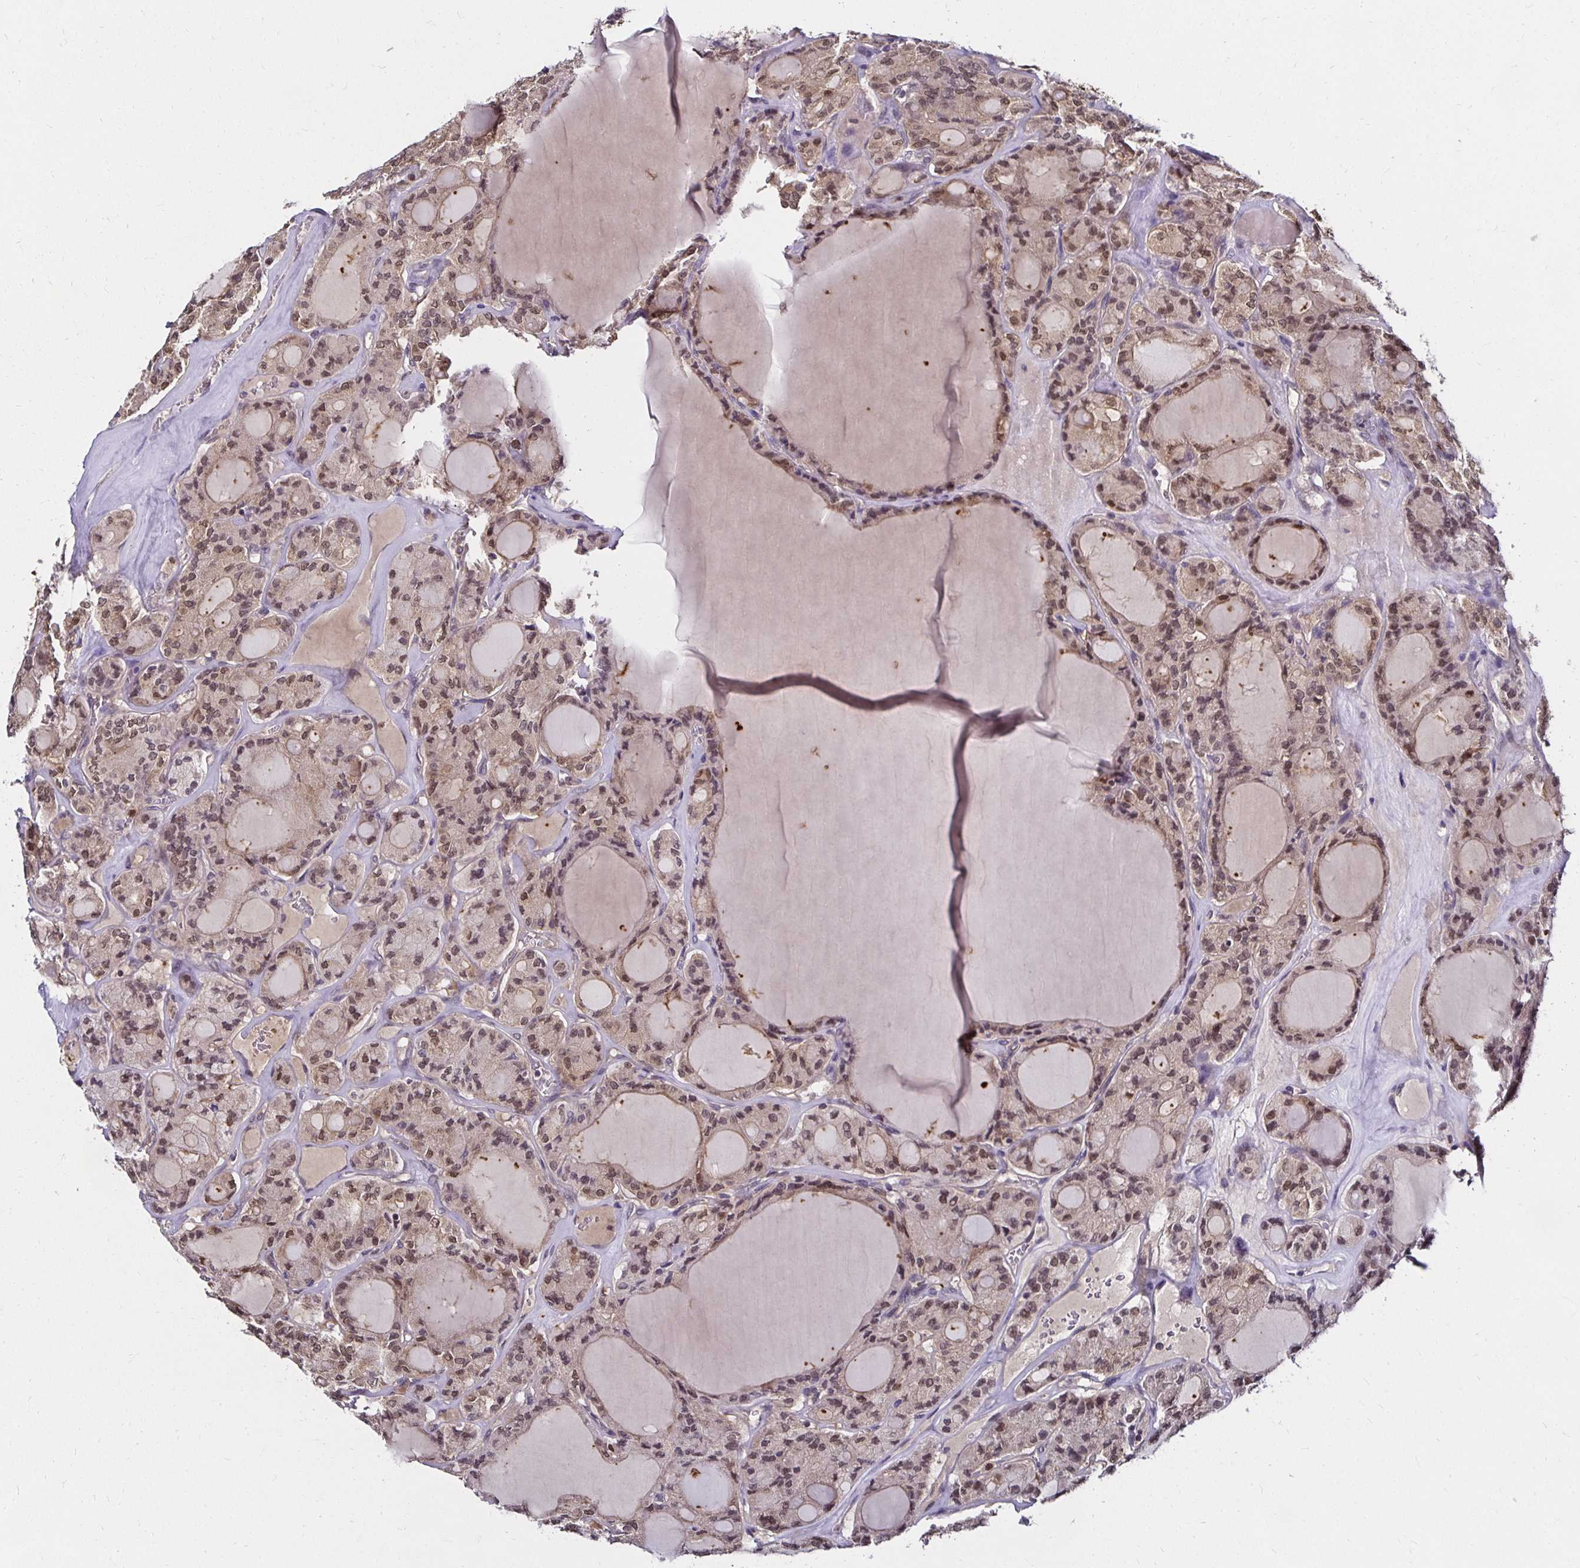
{"staining": {"intensity": "moderate", "quantity": ">75%", "location": "nuclear"}, "tissue": "thyroid cancer", "cell_type": "Tumor cells", "image_type": "cancer", "snomed": [{"axis": "morphology", "description": "Papillary adenocarcinoma, NOS"}, {"axis": "topography", "description": "Thyroid gland"}], "caption": "Moderate nuclear staining is identified in about >75% of tumor cells in thyroid cancer.", "gene": "TXN", "patient": {"sex": "male", "age": 87}}